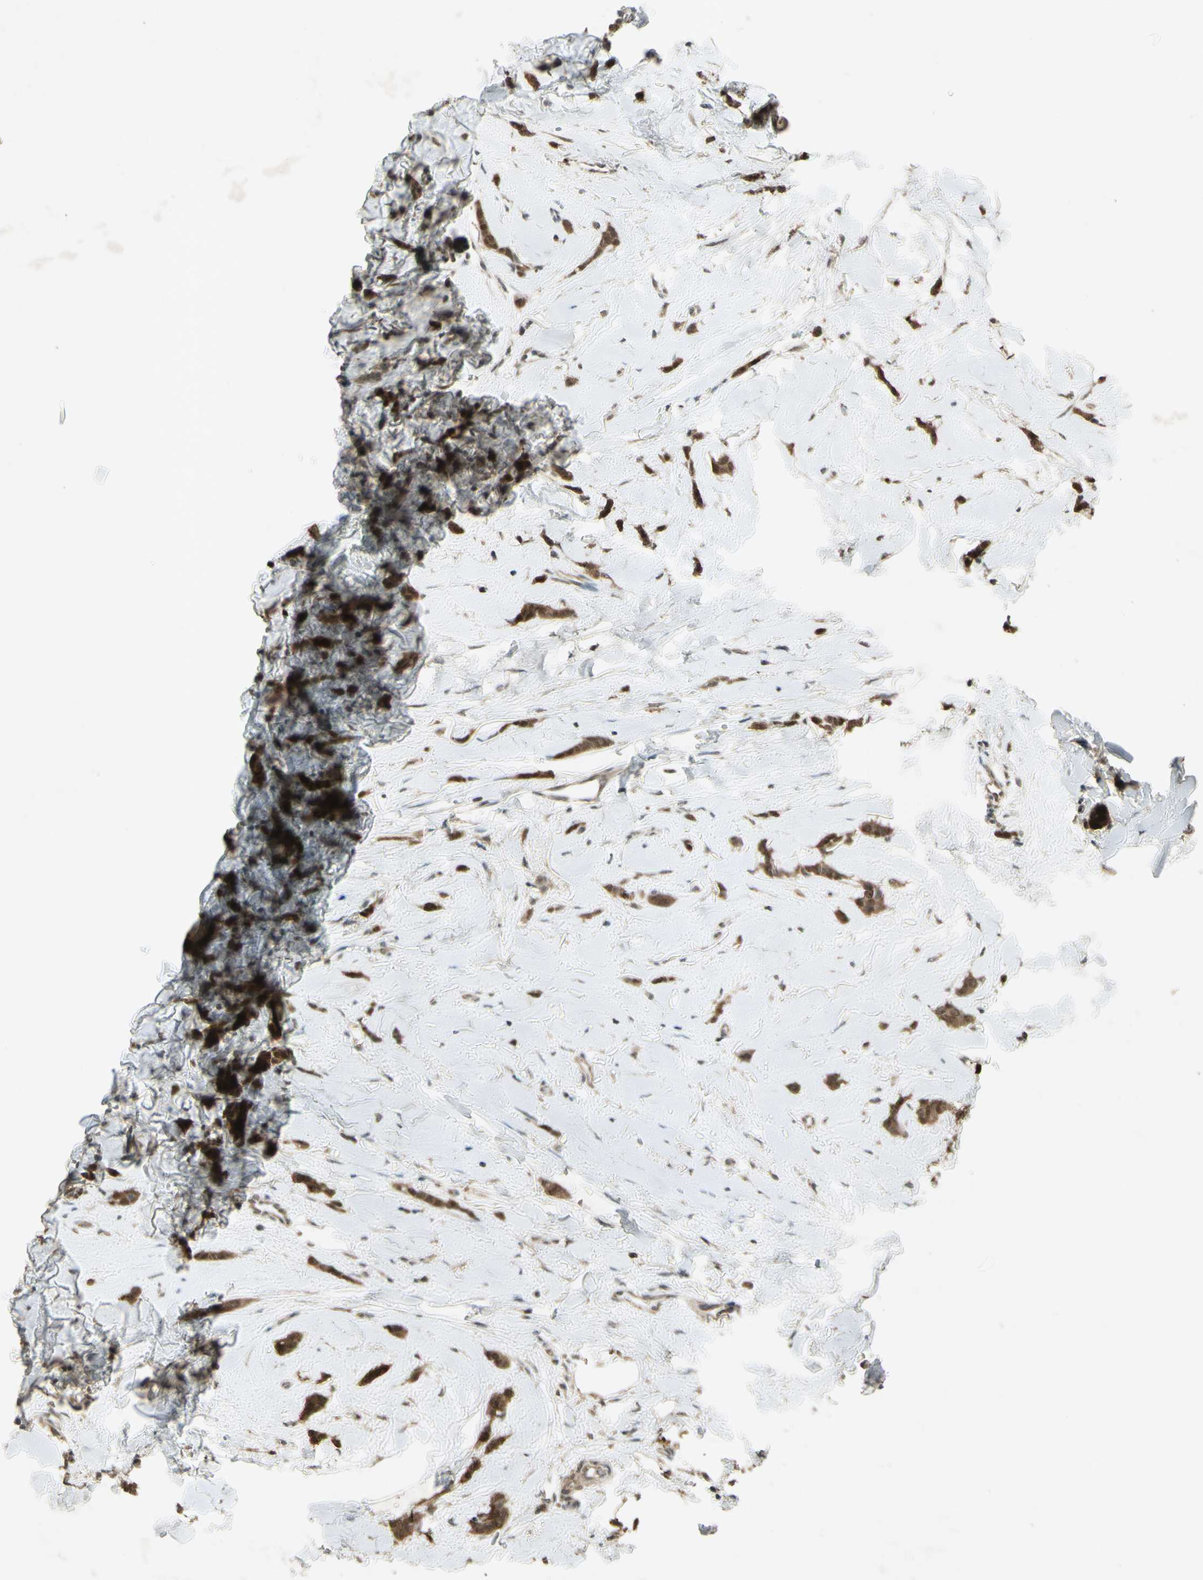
{"staining": {"intensity": "moderate", "quantity": ">75%", "location": "cytoplasmic/membranous,nuclear"}, "tissue": "breast cancer", "cell_type": "Tumor cells", "image_type": "cancer", "snomed": [{"axis": "morphology", "description": "Lobular carcinoma"}, {"axis": "topography", "description": "Skin"}, {"axis": "topography", "description": "Breast"}], "caption": "Immunohistochemical staining of human breast lobular carcinoma demonstrates medium levels of moderate cytoplasmic/membranous and nuclear expression in approximately >75% of tumor cells.", "gene": "PSMD5", "patient": {"sex": "female", "age": 46}}